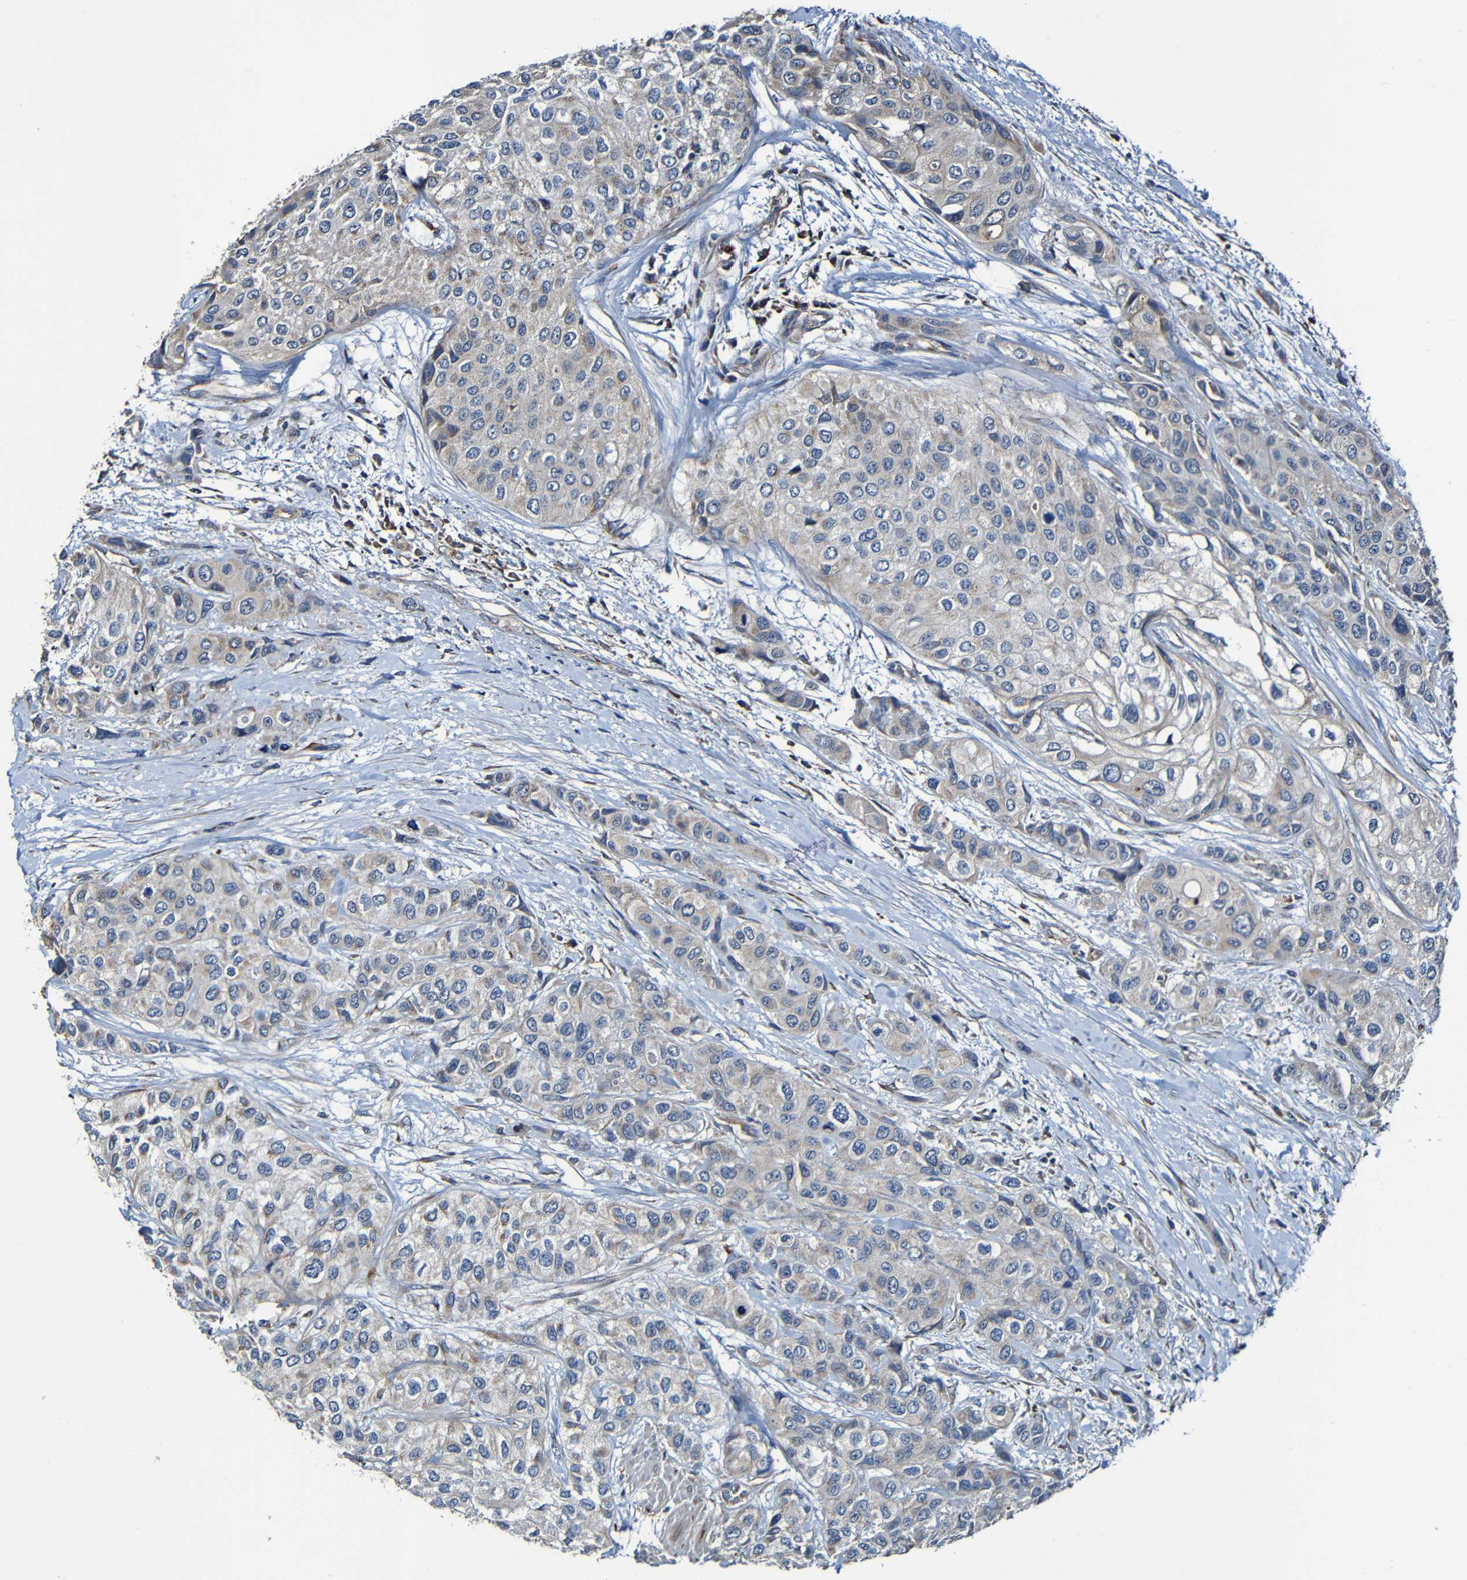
{"staining": {"intensity": "weak", "quantity": "25%-75%", "location": "cytoplasmic/membranous"}, "tissue": "urothelial cancer", "cell_type": "Tumor cells", "image_type": "cancer", "snomed": [{"axis": "morphology", "description": "Urothelial carcinoma, High grade"}, {"axis": "topography", "description": "Urinary bladder"}], "caption": "Brown immunohistochemical staining in human urothelial cancer shows weak cytoplasmic/membranous positivity in approximately 25%-75% of tumor cells. (brown staining indicates protein expression, while blue staining denotes nuclei).", "gene": "ADAM15", "patient": {"sex": "female", "age": 56}}